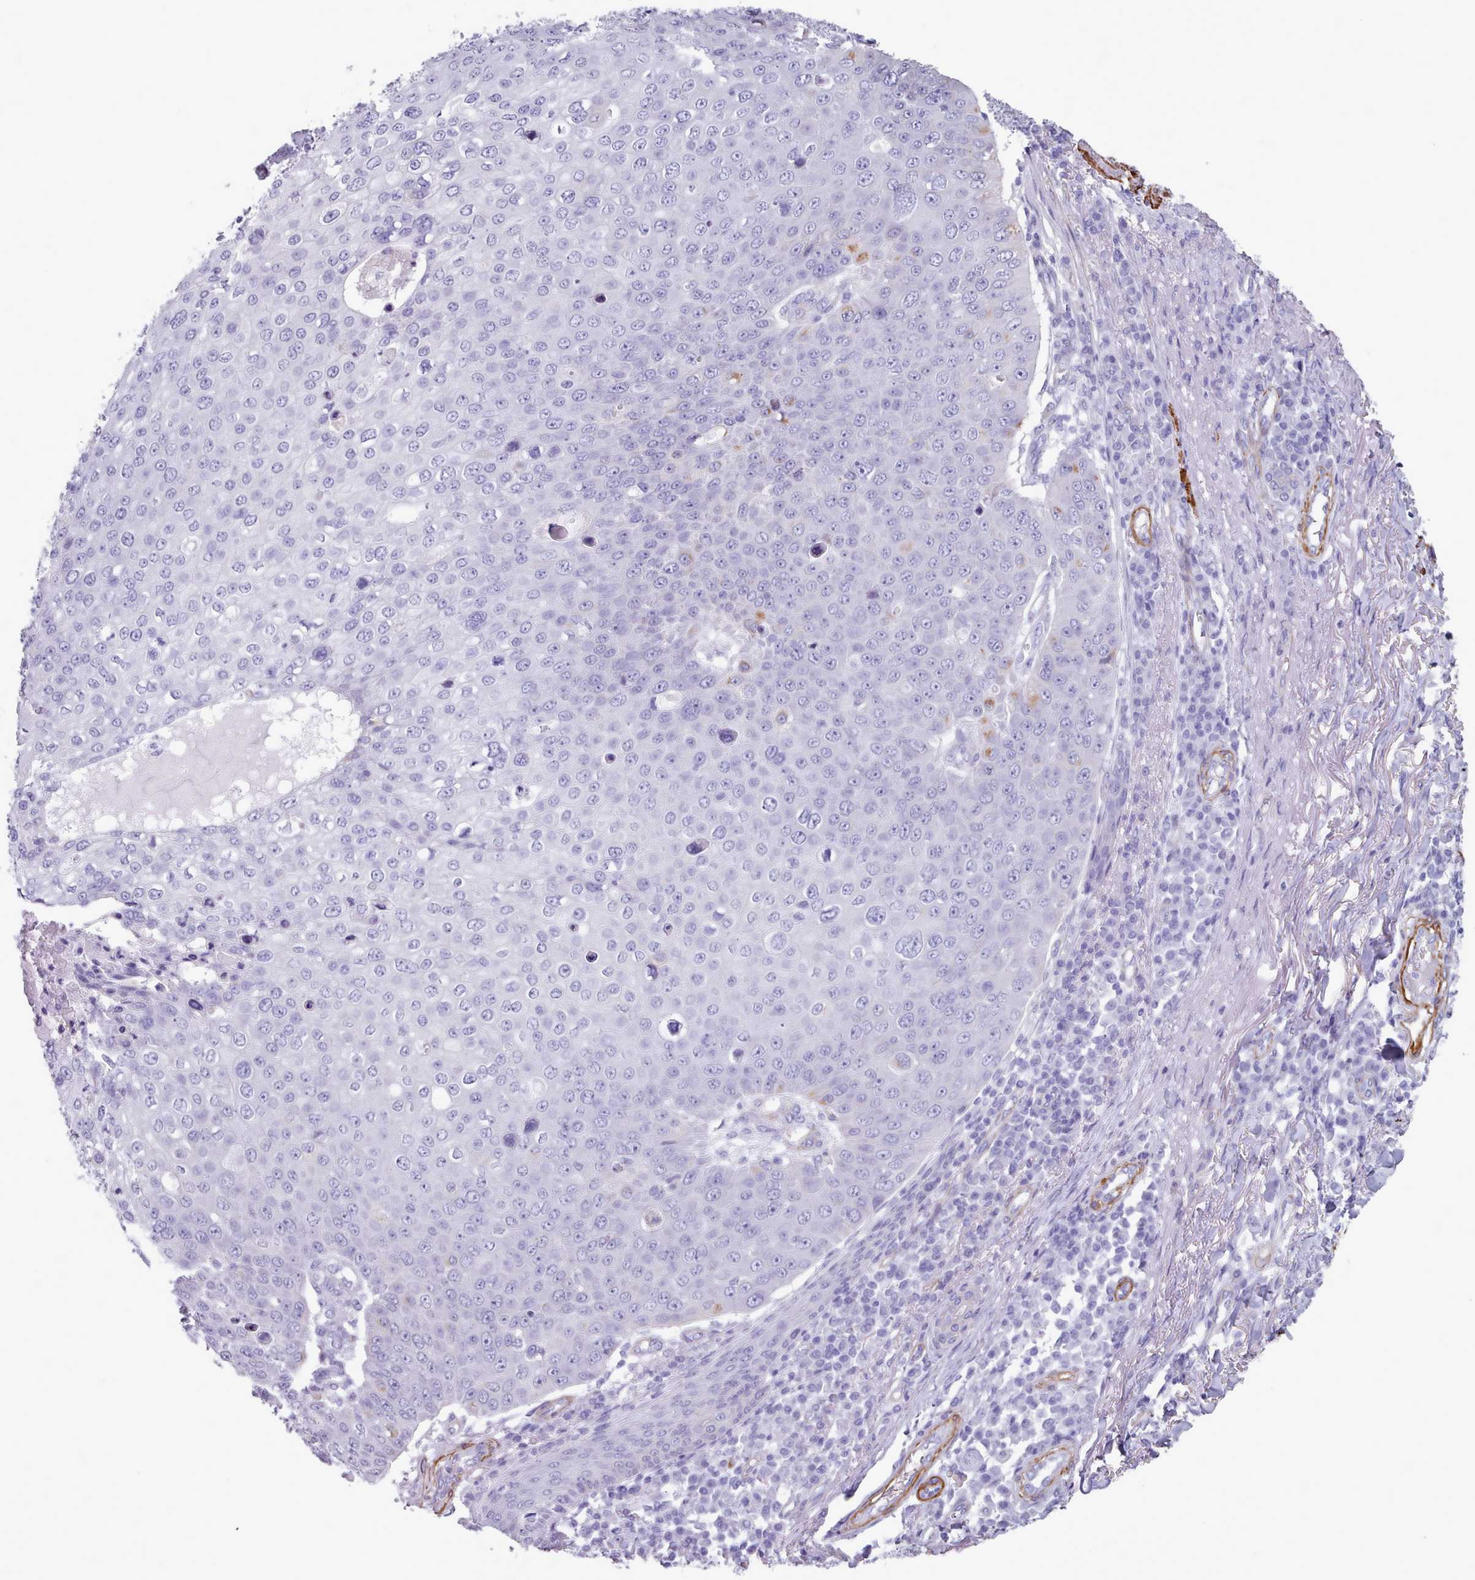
{"staining": {"intensity": "negative", "quantity": "none", "location": "none"}, "tissue": "skin cancer", "cell_type": "Tumor cells", "image_type": "cancer", "snomed": [{"axis": "morphology", "description": "Squamous cell carcinoma, NOS"}, {"axis": "topography", "description": "Skin"}], "caption": "This is a histopathology image of immunohistochemistry staining of skin cancer (squamous cell carcinoma), which shows no staining in tumor cells.", "gene": "FPGS", "patient": {"sex": "male", "age": 71}}